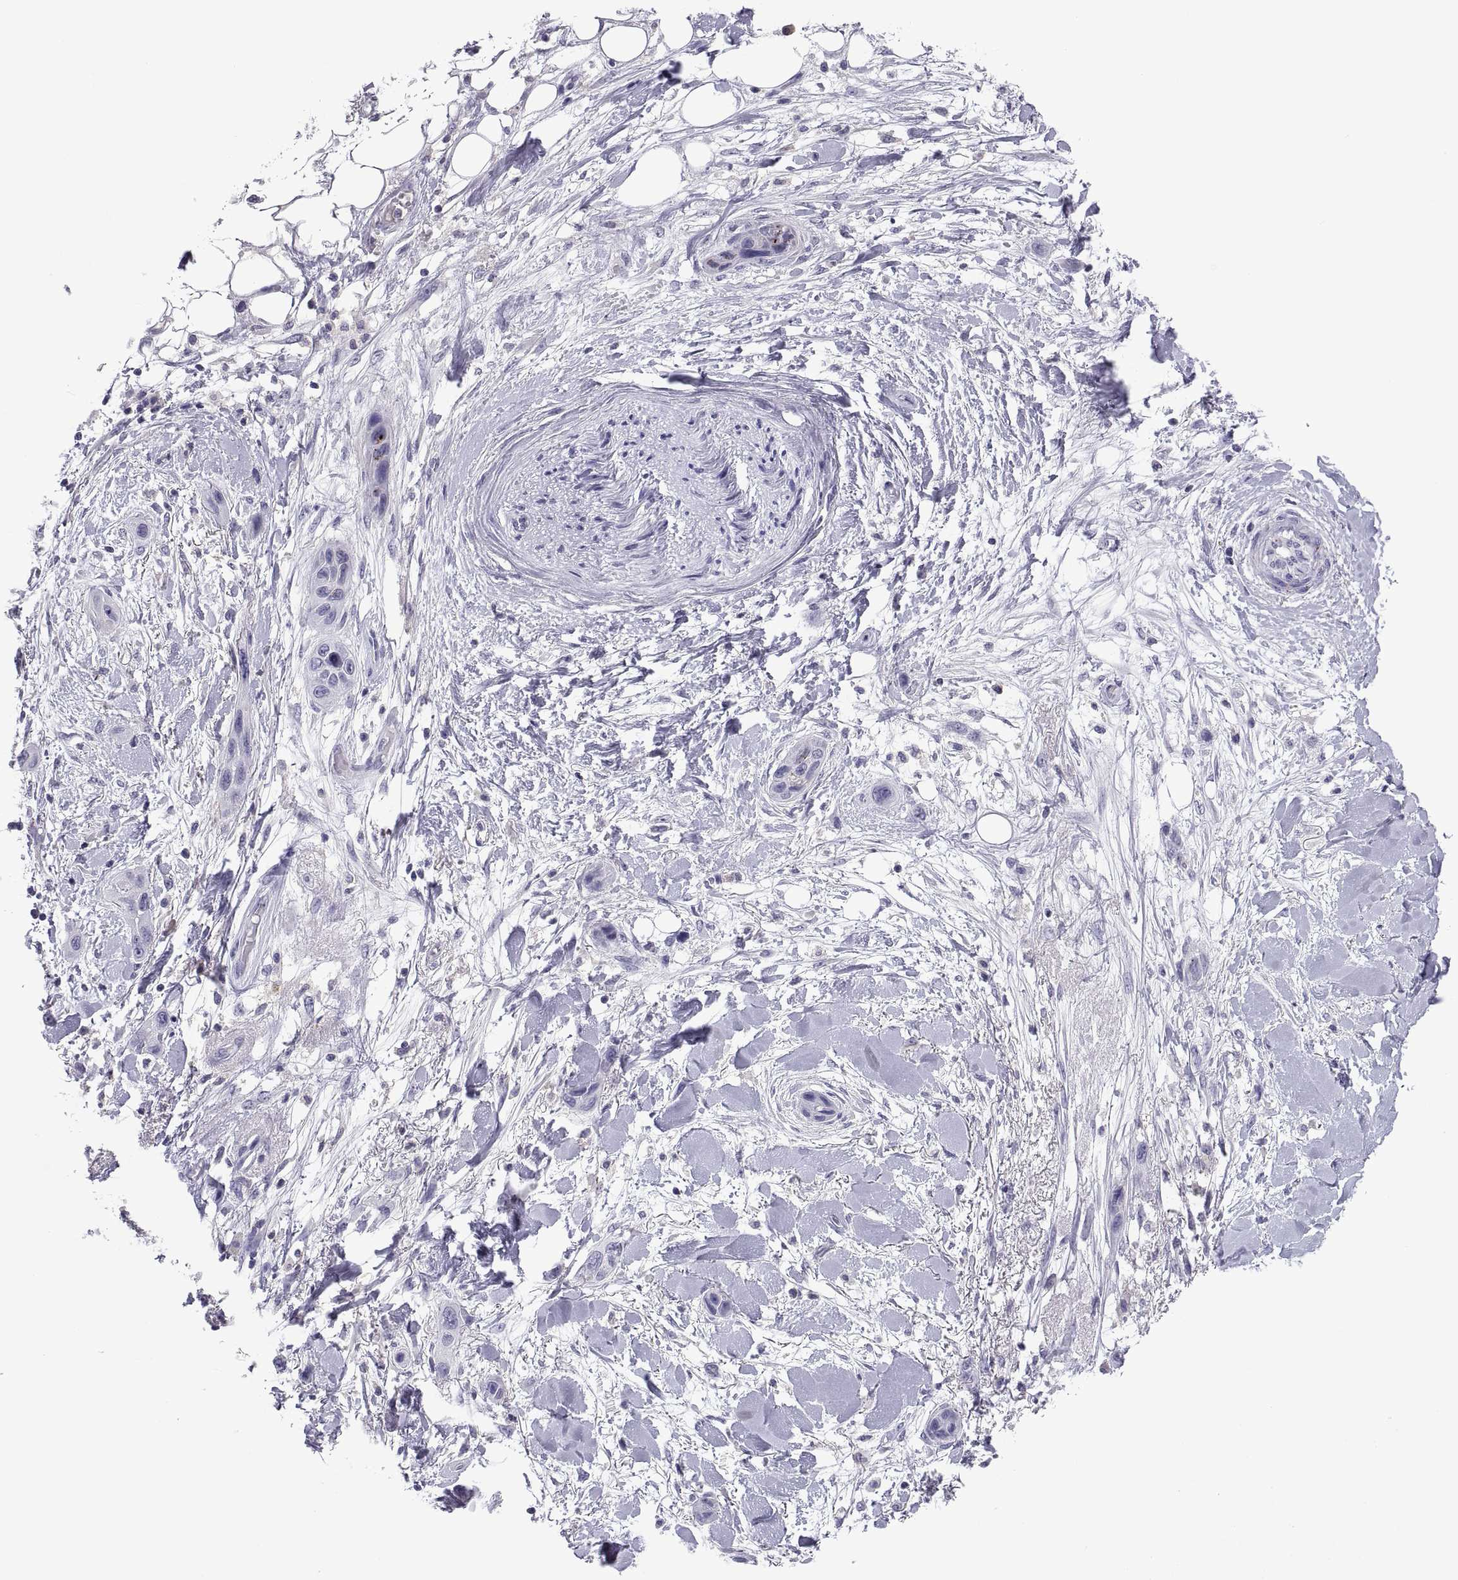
{"staining": {"intensity": "negative", "quantity": "none", "location": "none"}, "tissue": "skin cancer", "cell_type": "Tumor cells", "image_type": "cancer", "snomed": [{"axis": "morphology", "description": "Squamous cell carcinoma, NOS"}, {"axis": "topography", "description": "Skin"}], "caption": "This is an immunohistochemistry image of human squamous cell carcinoma (skin). There is no expression in tumor cells.", "gene": "RGS19", "patient": {"sex": "male", "age": 79}}